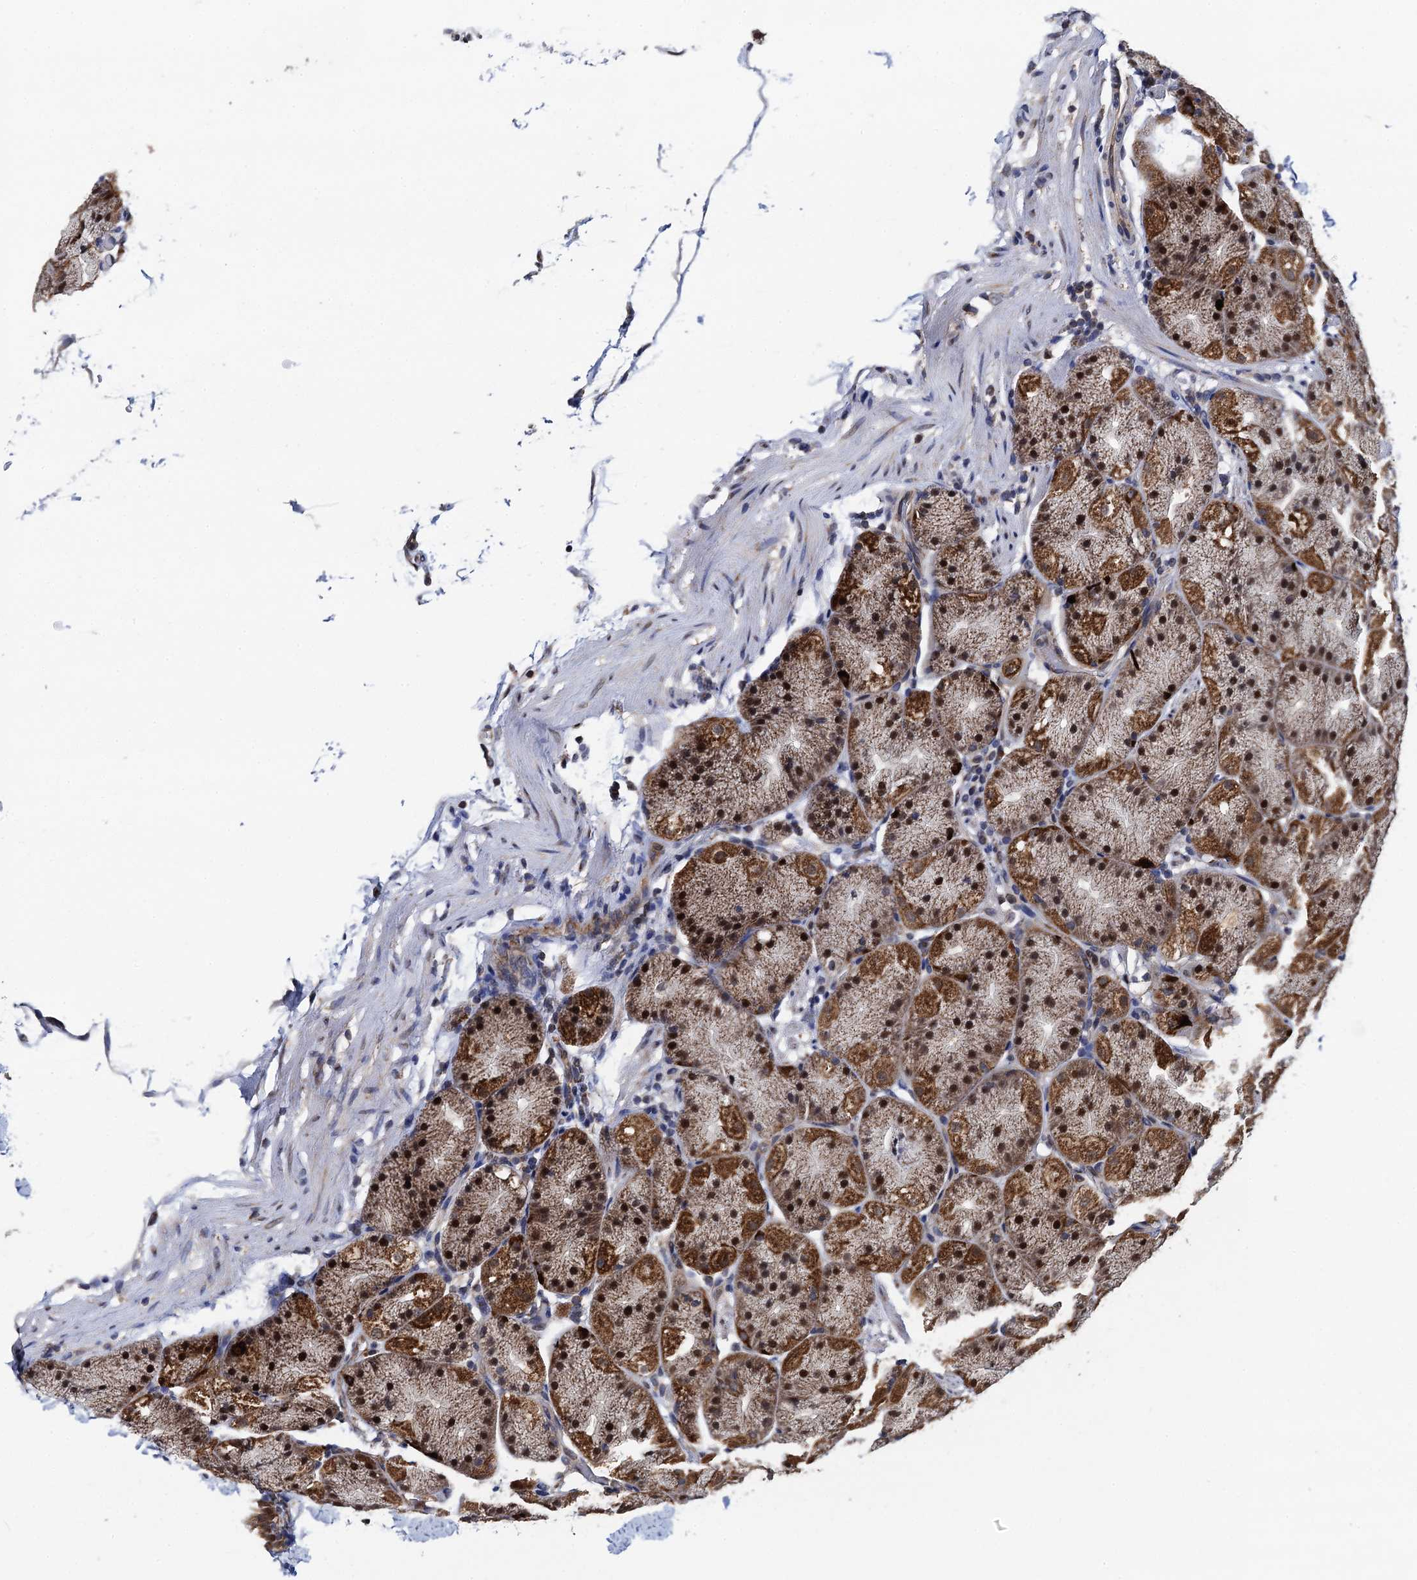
{"staining": {"intensity": "strong", "quantity": ">75%", "location": "cytoplasmic/membranous,nuclear"}, "tissue": "stomach", "cell_type": "Glandular cells", "image_type": "normal", "snomed": [{"axis": "morphology", "description": "Normal tissue, NOS"}, {"axis": "topography", "description": "Stomach, upper"}, {"axis": "topography", "description": "Stomach"}], "caption": "DAB (3,3'-diaminobenzidine) immunohistochemical staining of normal human stomach reveals strong cytoplasmic/membranous,nuclear protein staining in approximately >75% of glandular cells.", "gene": "PTCD3", "patient": {"sex": "male", "age": 48}}